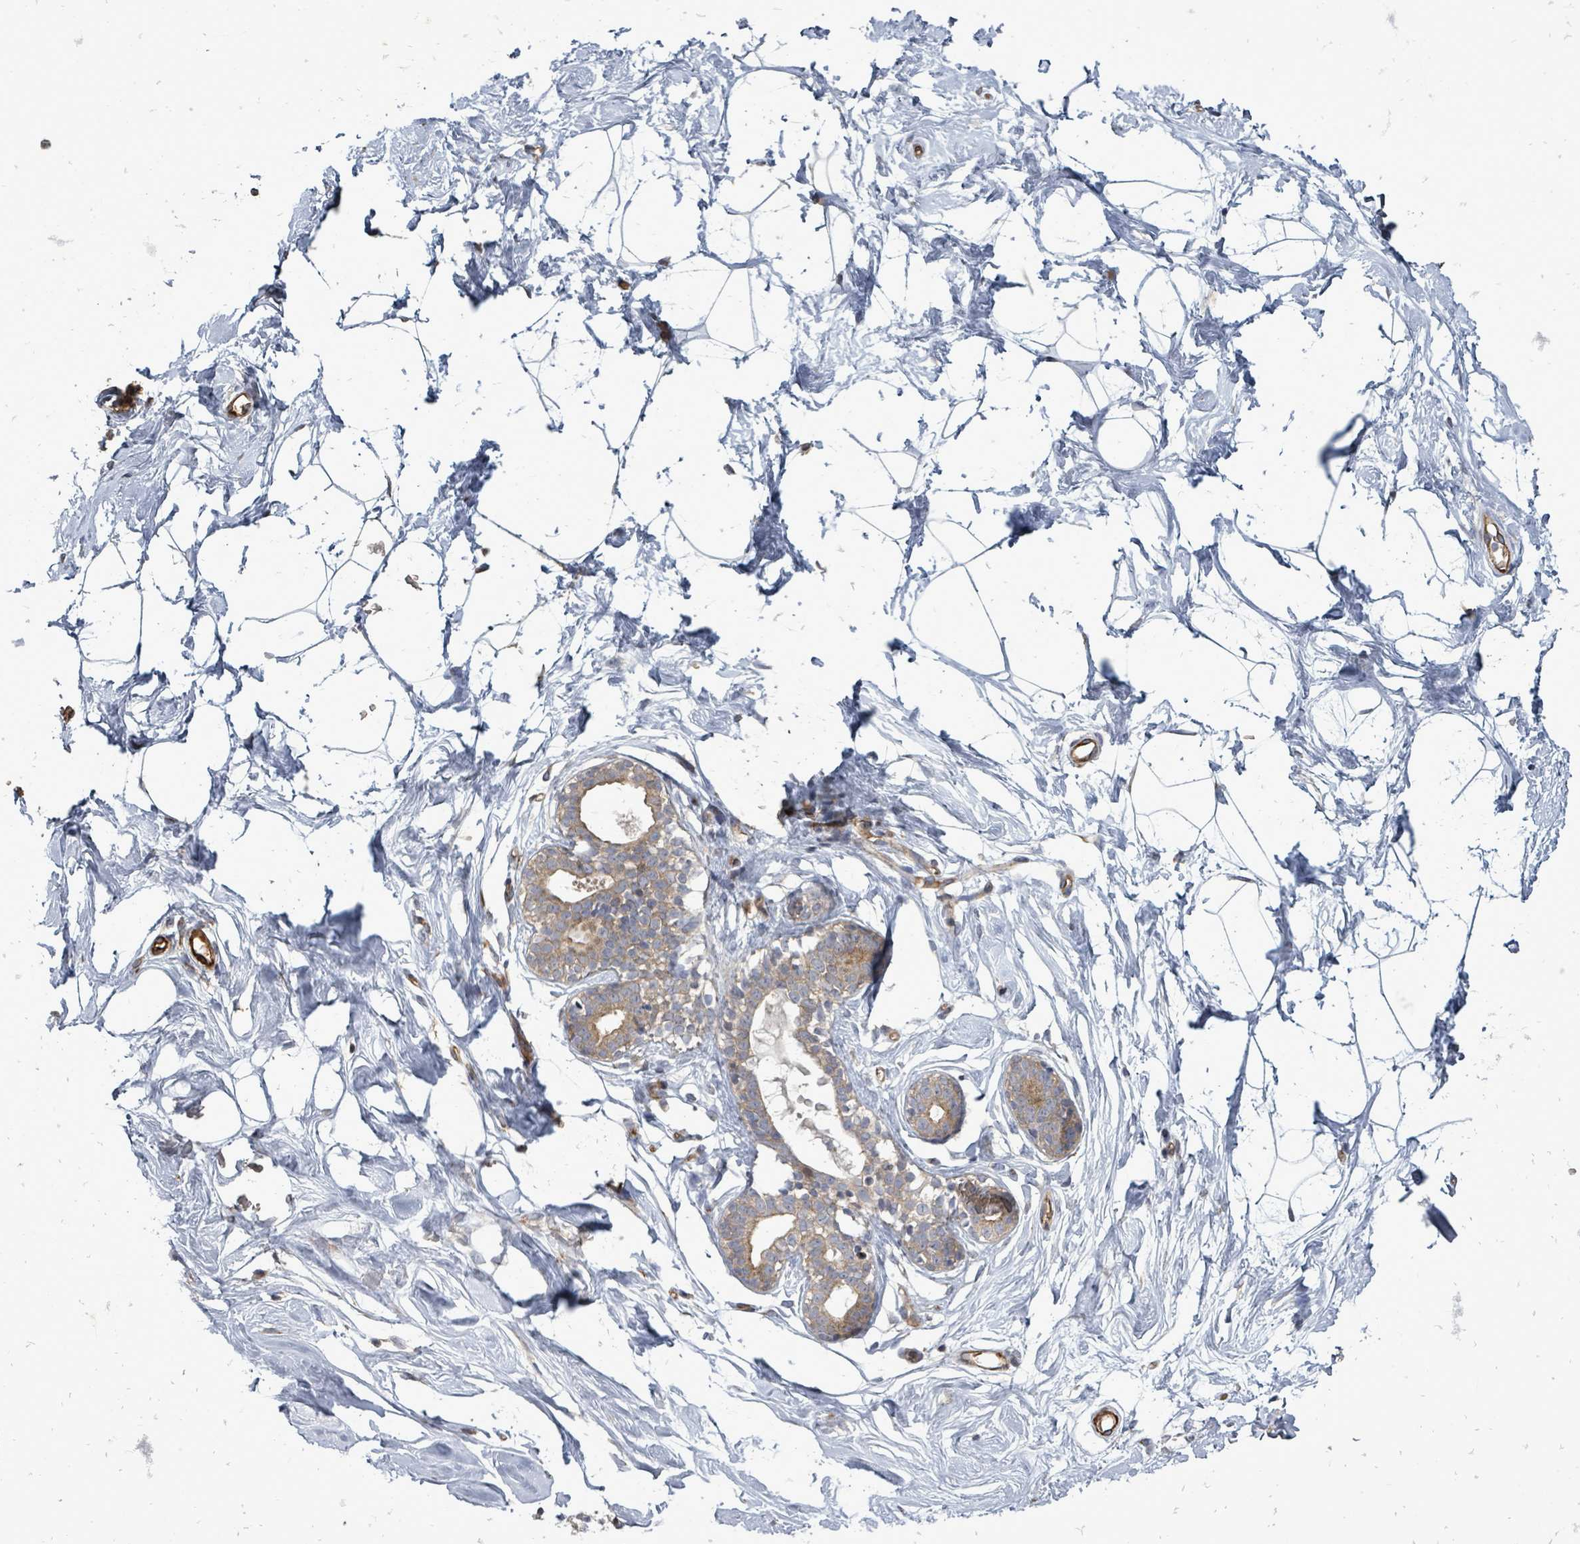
{"staining": {"intensity": "negative", "quantity": "none", "location": "none"}, "tissue": "breast", "cell_type": "Adipocytes", "image_type": "normal", "snomed": [{"axis": "morphology", "description": "Normal tissue, NOS"}, {"axis": "morphology", "description": "Adenoma, NOS"}, {"axis": "topography", "description": "Breast"}], "caption": "DAB immunohistochemical staining of unremarkable breast demonstrates no significant staining in adipocytes.", "gene": "RALGAPB", "patient": {"sex": "female", "age": 23}}